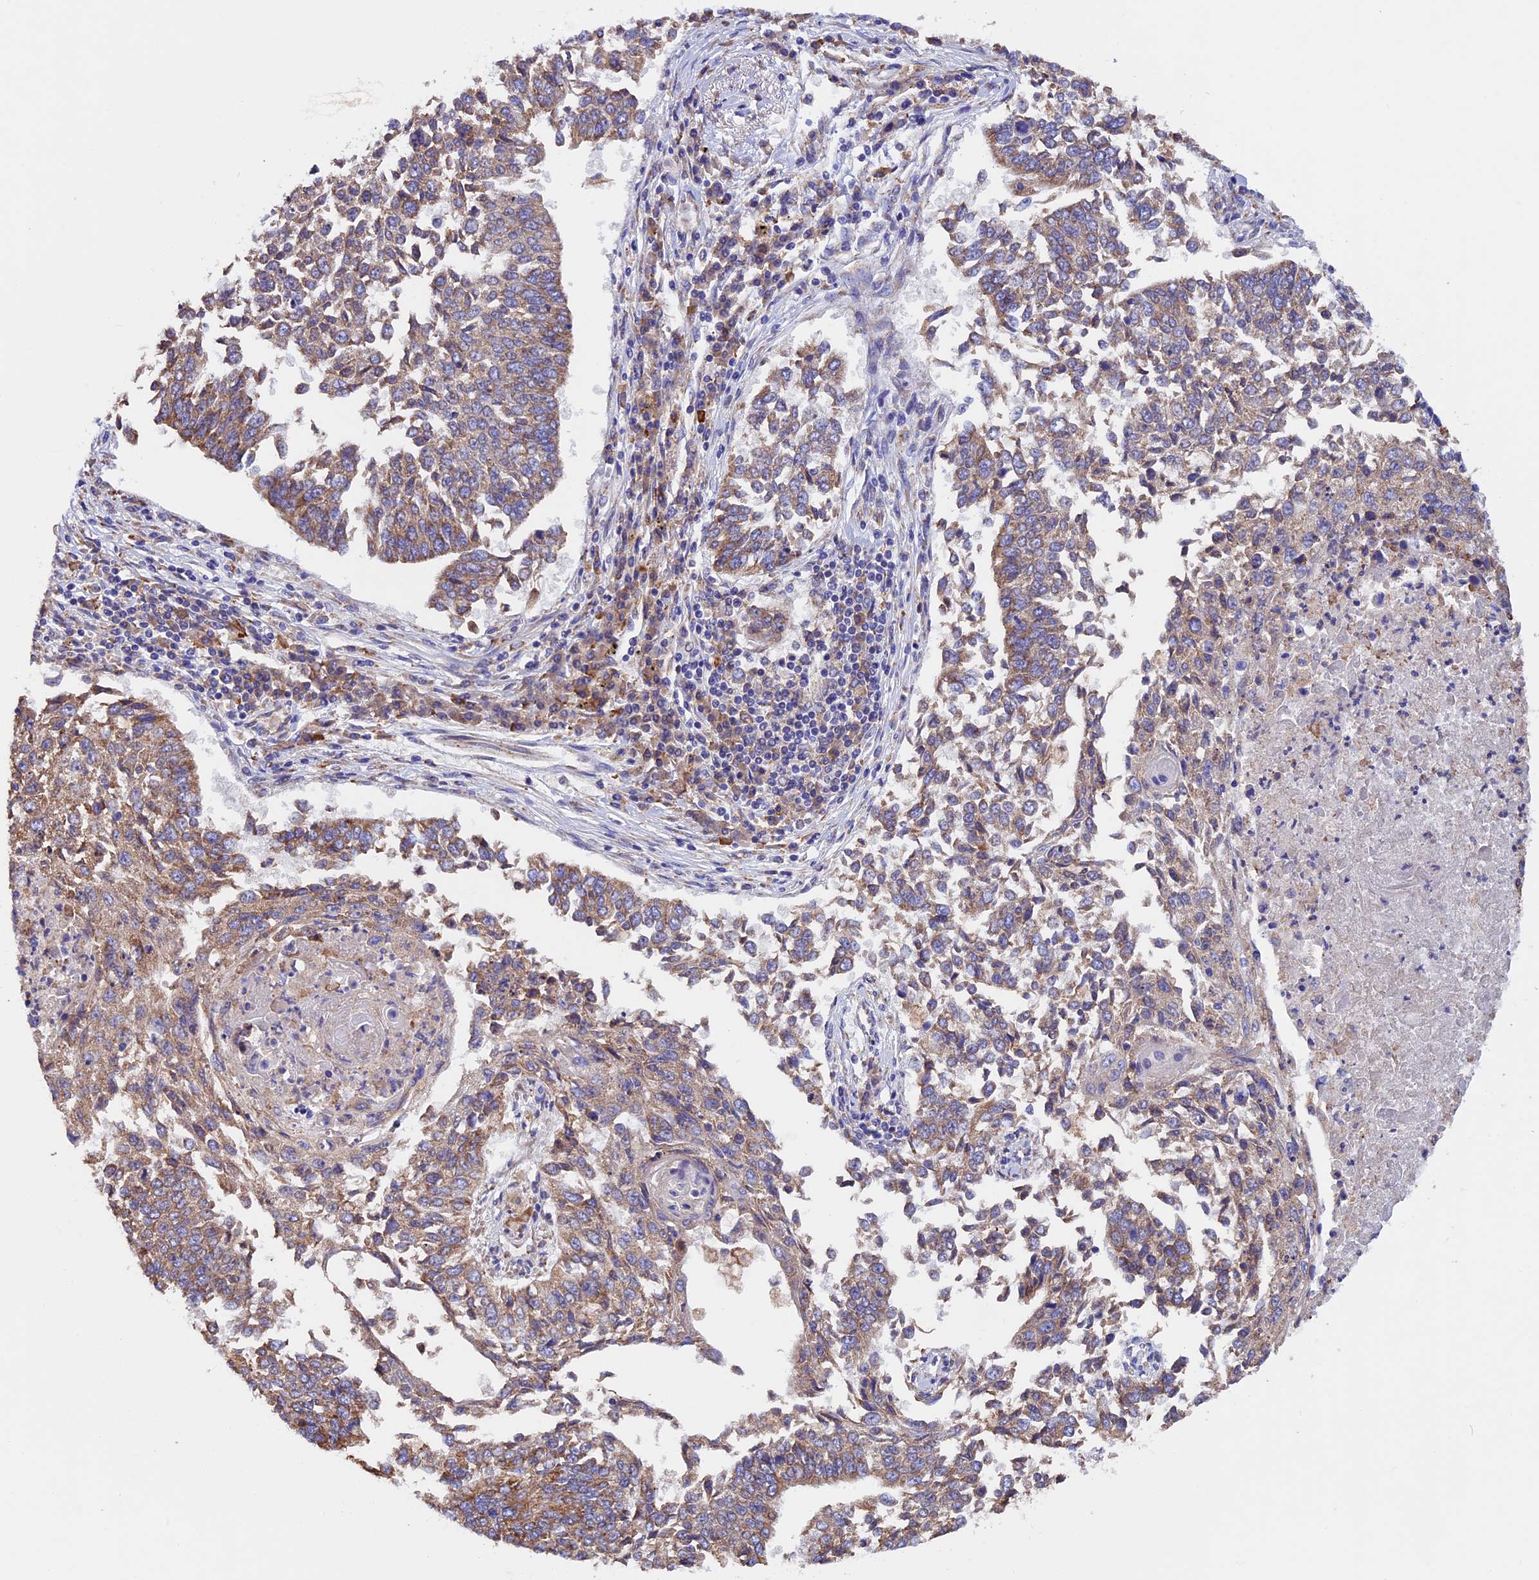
{"staining": {"intensity": "moderate", "quantity": ">75%", "location": "cytoplasmic/membranous"}, "tissue": "lung cancer", "cell_type": "Tumor cells", "image_type": "cancer", "snomed": [{"axis": "morphology", "description": "Normal tissue, NOS"}, {"axis": "morphology", "description": "Squamous cell carcinoma, NOS"}, {"axis": "topography", "description": "Cartilage tissue"}, {"axis": "topography", "description": "Bronchus"}, {"axis": "topography", "description": "Lung"}, {"axis": "topography", "description": "Peripheral nerve tissue"}], "caption": "IHC staining of lung cancer, which shows medium levels of moderate cytoplasmic/membranous positivity in approximately >75% of tumor cells indicating moderate cytoplasmic/membranous protein expression. The staining was performed using DAB (brown) for protein detection and nuclei were counterstained in hematoxylin (blue).", "gene": "BTBD3", "patient": {"sex": "female", "age": 49}}